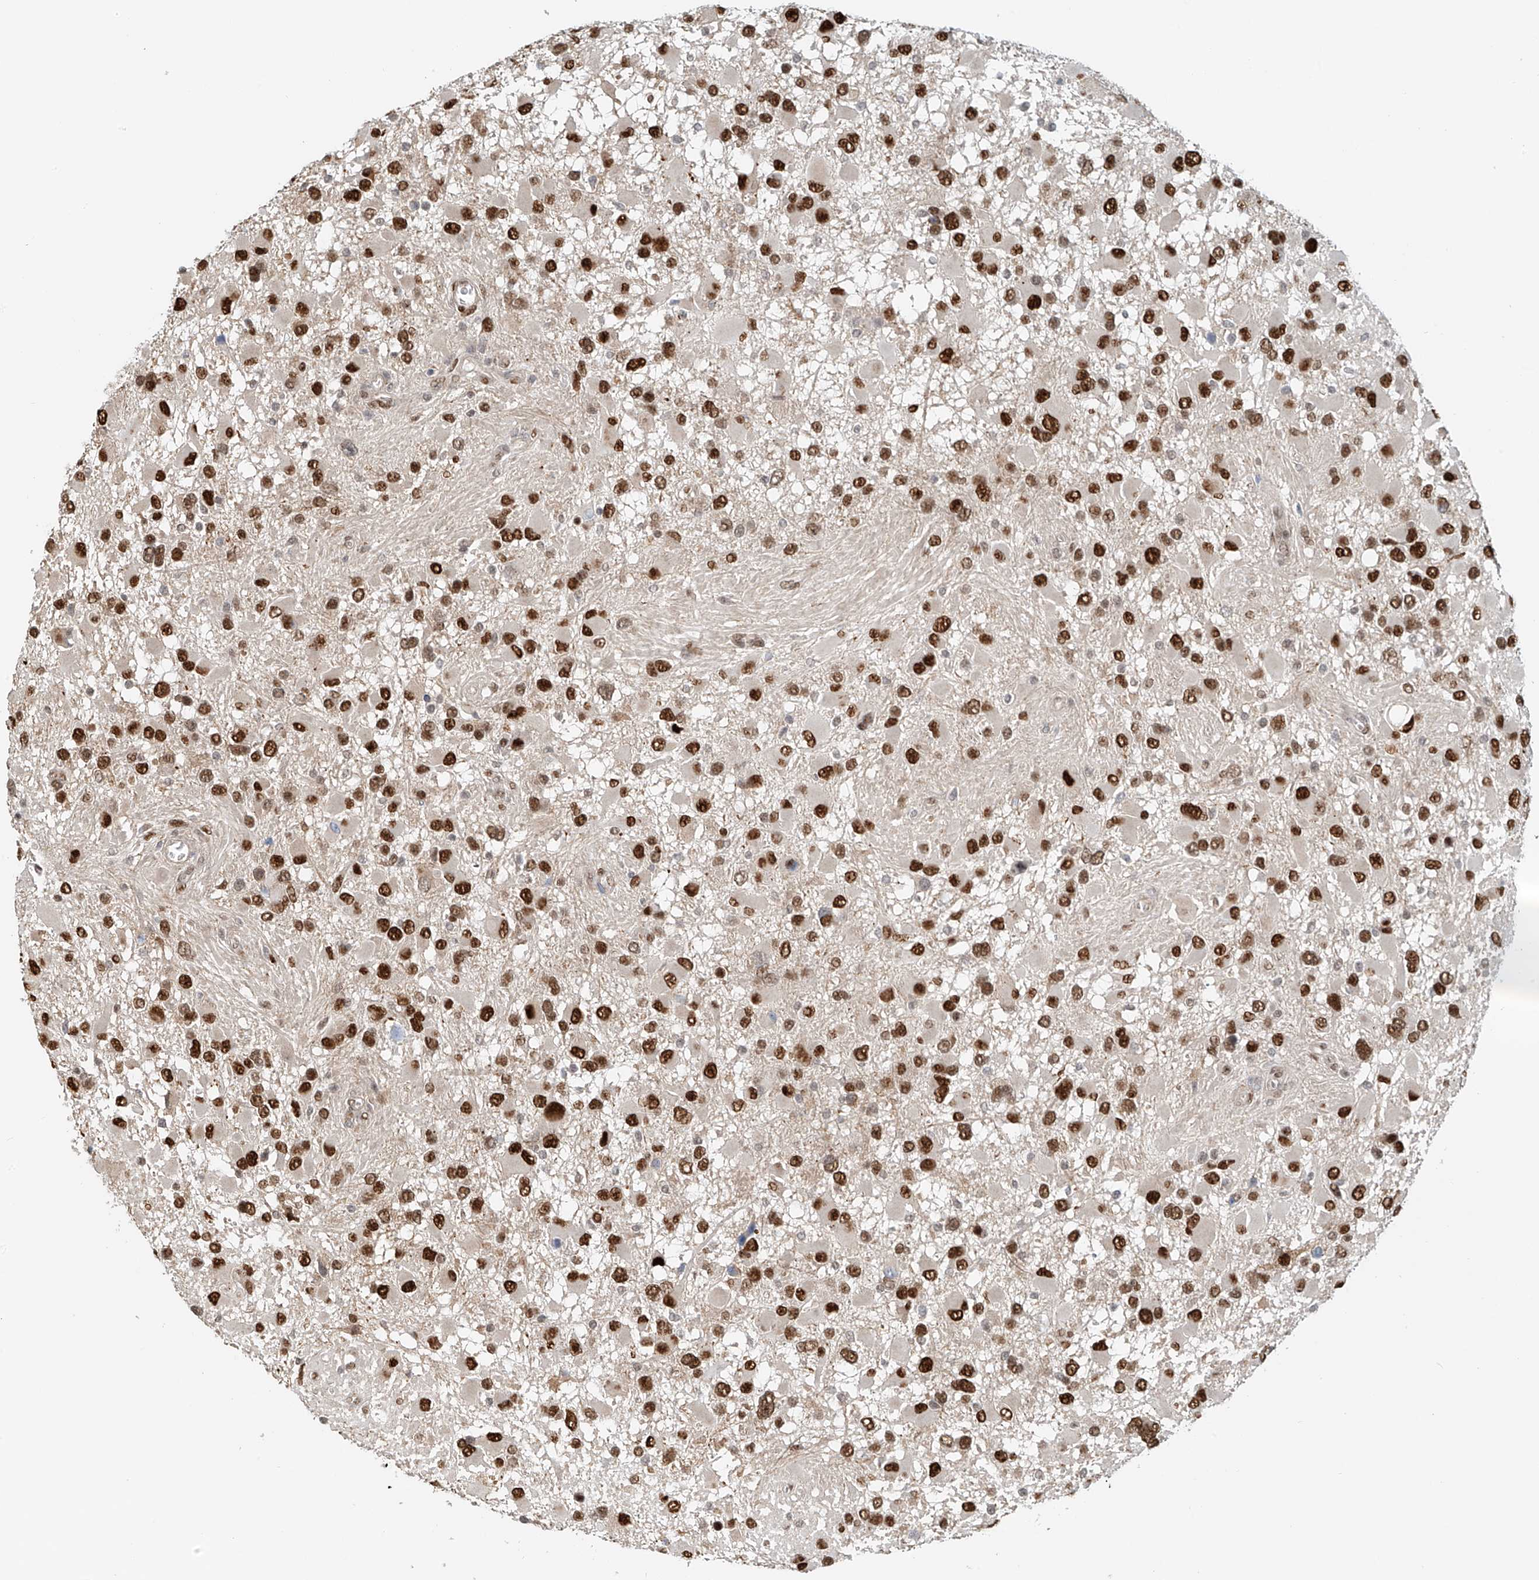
{"staining": {"intensity": "strong", "quantity": ">75%", "location": "nuclear"}, "tissue": "glioma", "cell_type": "Tumor cells", "image_type": "cancer", "snomed": [{"axis": "morphology", "description": "Glioma, malignant, High grade"}, {"axis": "topography", "description": "Brain"}], "caption": "Immunohistochemistry of malignant glioma (high-grade) shows high levels of strong nuclear expression in approximately >75% of tumor cells. (DAB (3,3'-diaminobenzidine) = brown stain, brightfield microscopy at high magnification).", "gene": "ZNF514", "patient": {"sex": "male", "age": 53}}